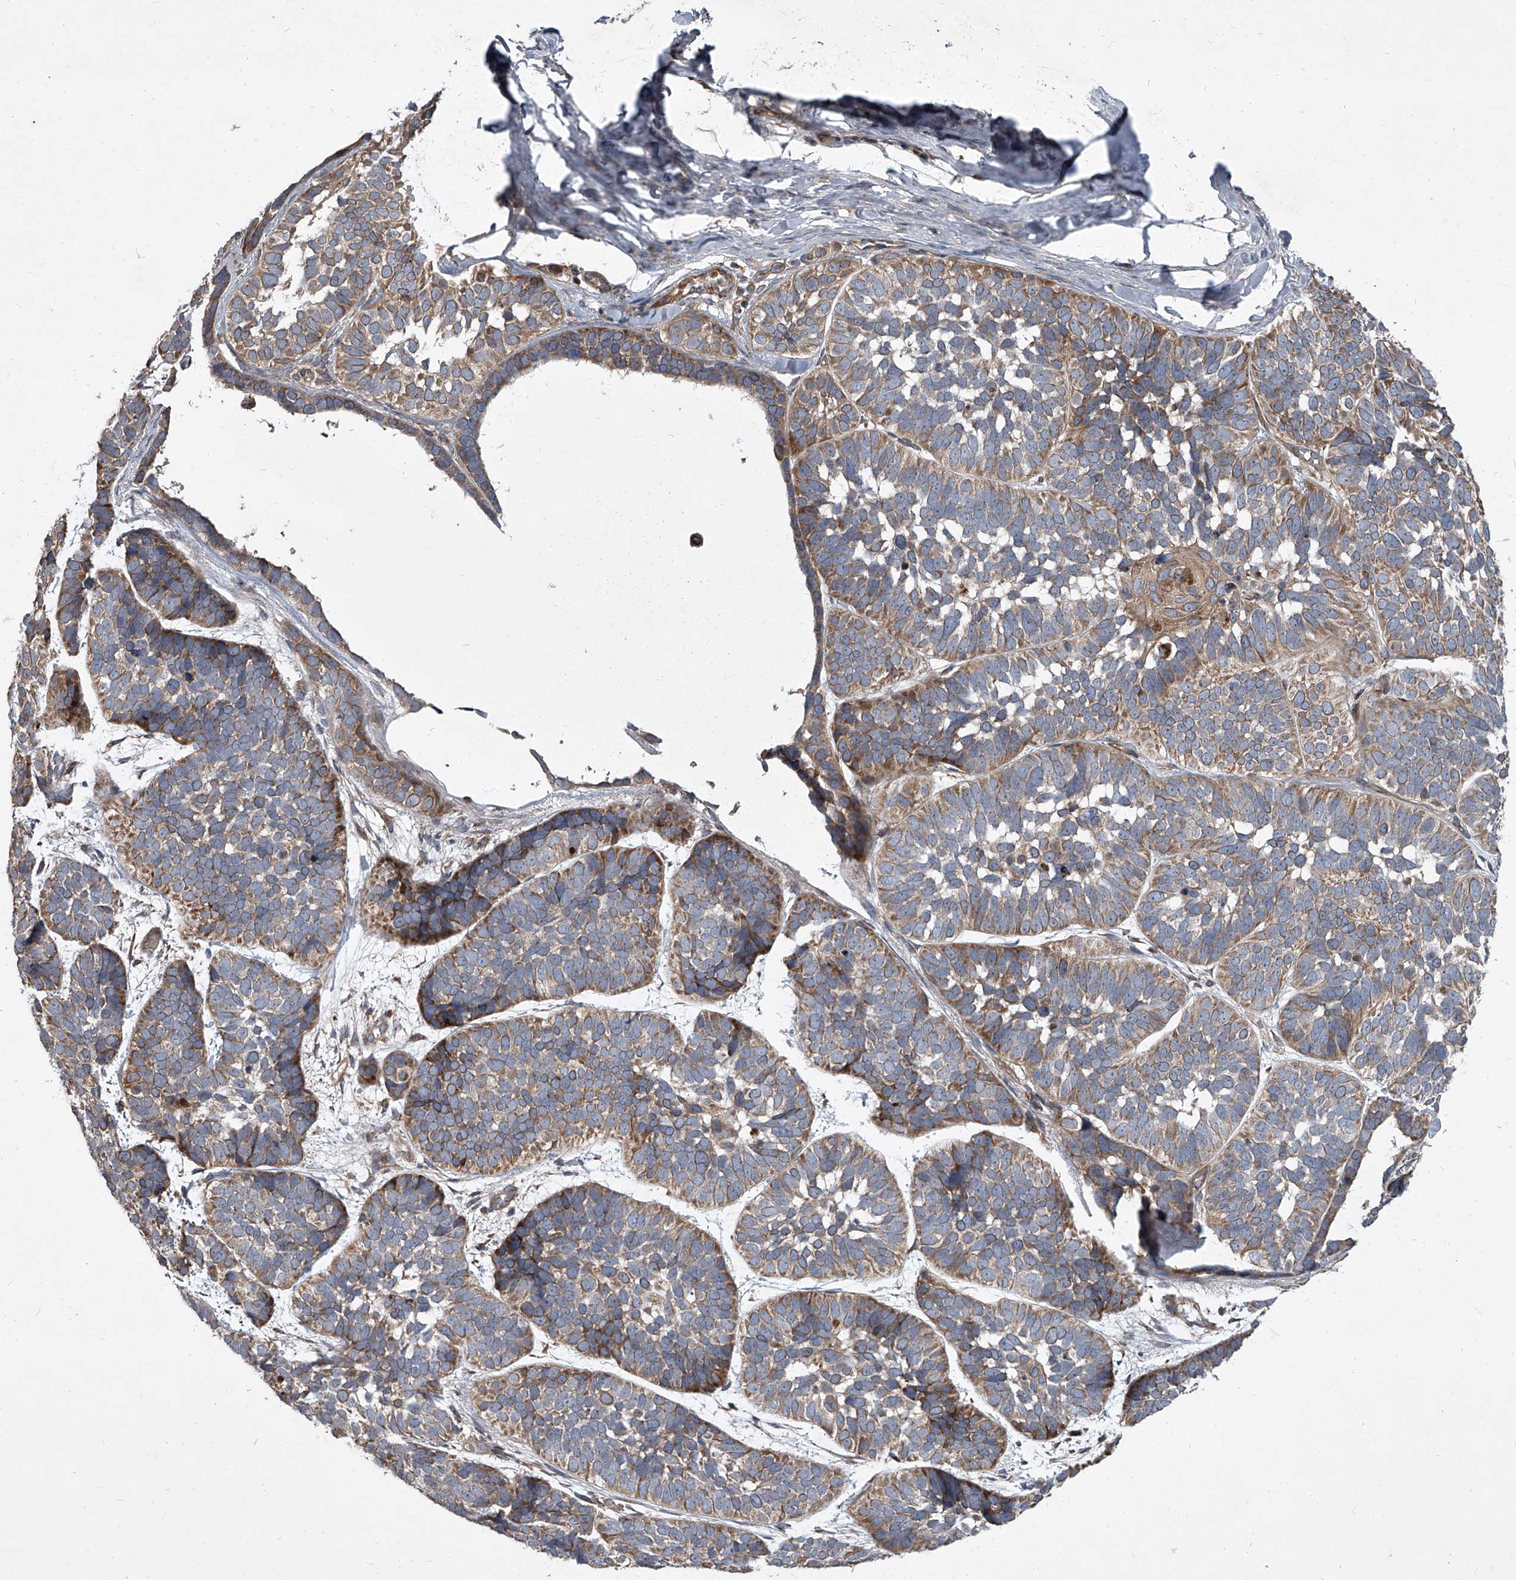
{"staining": {"intensity": "moderate", "quantity": "25%-75%", "location": "cytoplasmic/membranous"}, "tissue": "skin cancer", "cell_type": "Tumor cells", "image_type": "cancer", "snomed": [{"axis": "morphology", "description": "Basal cell carcinoma"}, {"axis": "topography", "description": "Skin"}], "caption": "Immunohistochemical staining of skin basal cell carcinoma shows medium levels of moderate cytoplasmic/membranous positivity in about 25%-75% of tumor cells.", "gene": "EVA1C", "patient": {"sex": "male", "age": 62}}